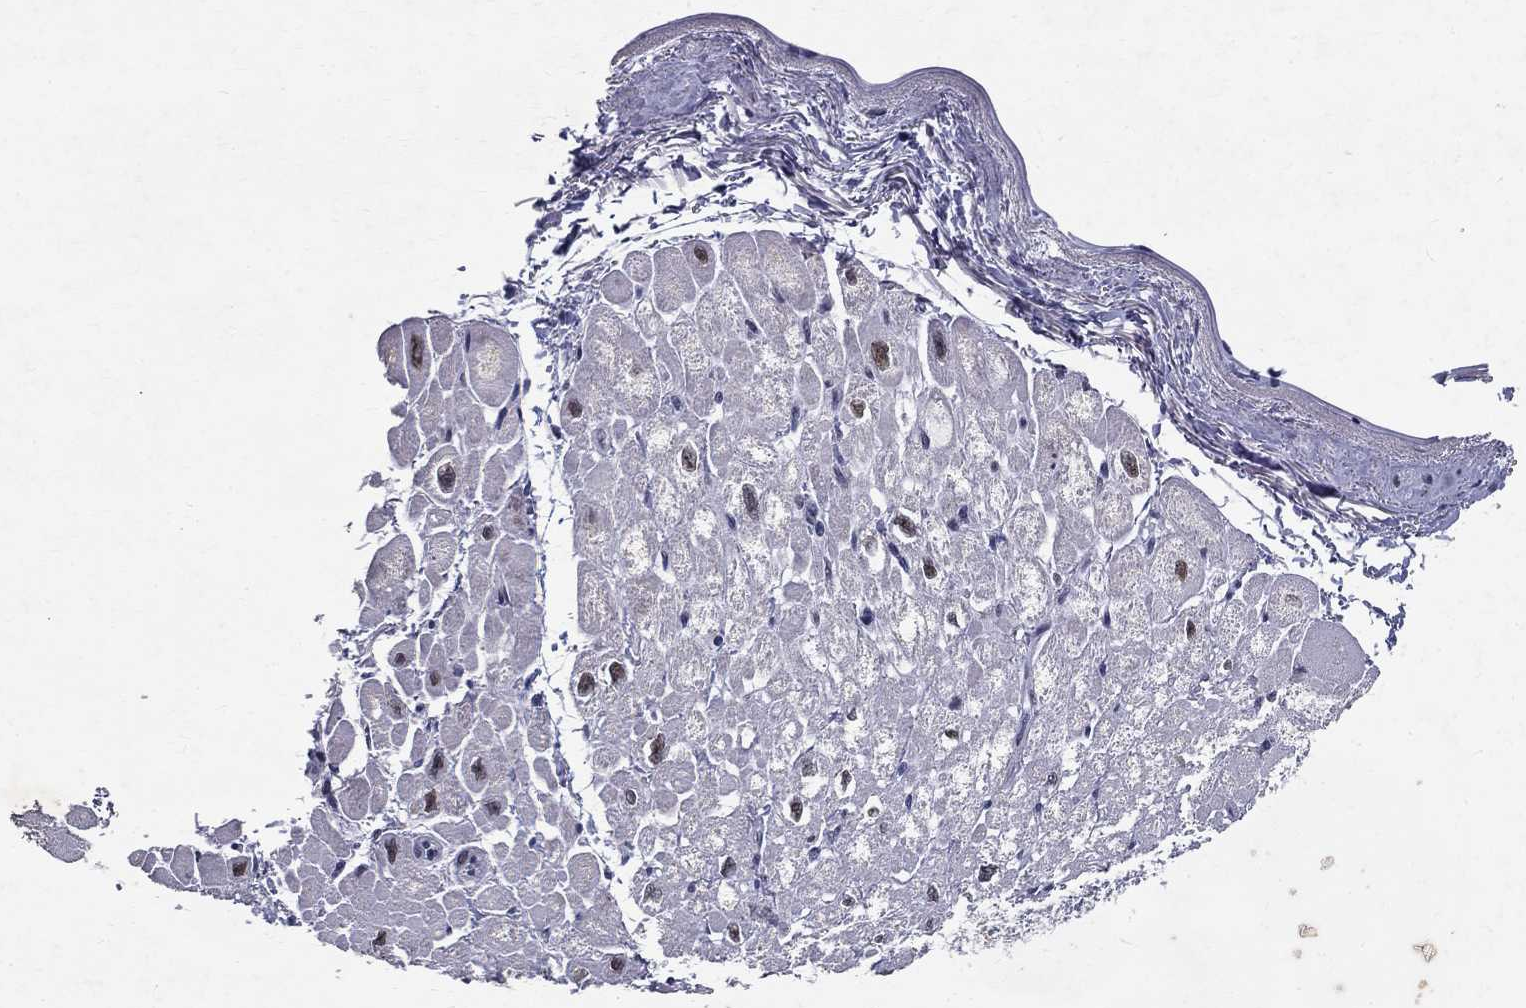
{"staining": {"intensity": "weak", "quantity": "<25%", "location": "nuclear"}, "tissue": "heart muscle", "cell_type": "Cardiomyocytes", "image_type": "normal", "snomed": [{"axis": "morphology", "description": "Normal tissue, NOS"}, {"axis": "topography", "description": "Heart"}], "caption": "Immunohistochemistry photomicrograph of unremarkable heart muscle stained for a protein (brown), which reveals no positivity in cardiomyocytes.", "gene": "RBFOX1", "patient": {"sex": "male", "age": 66}}